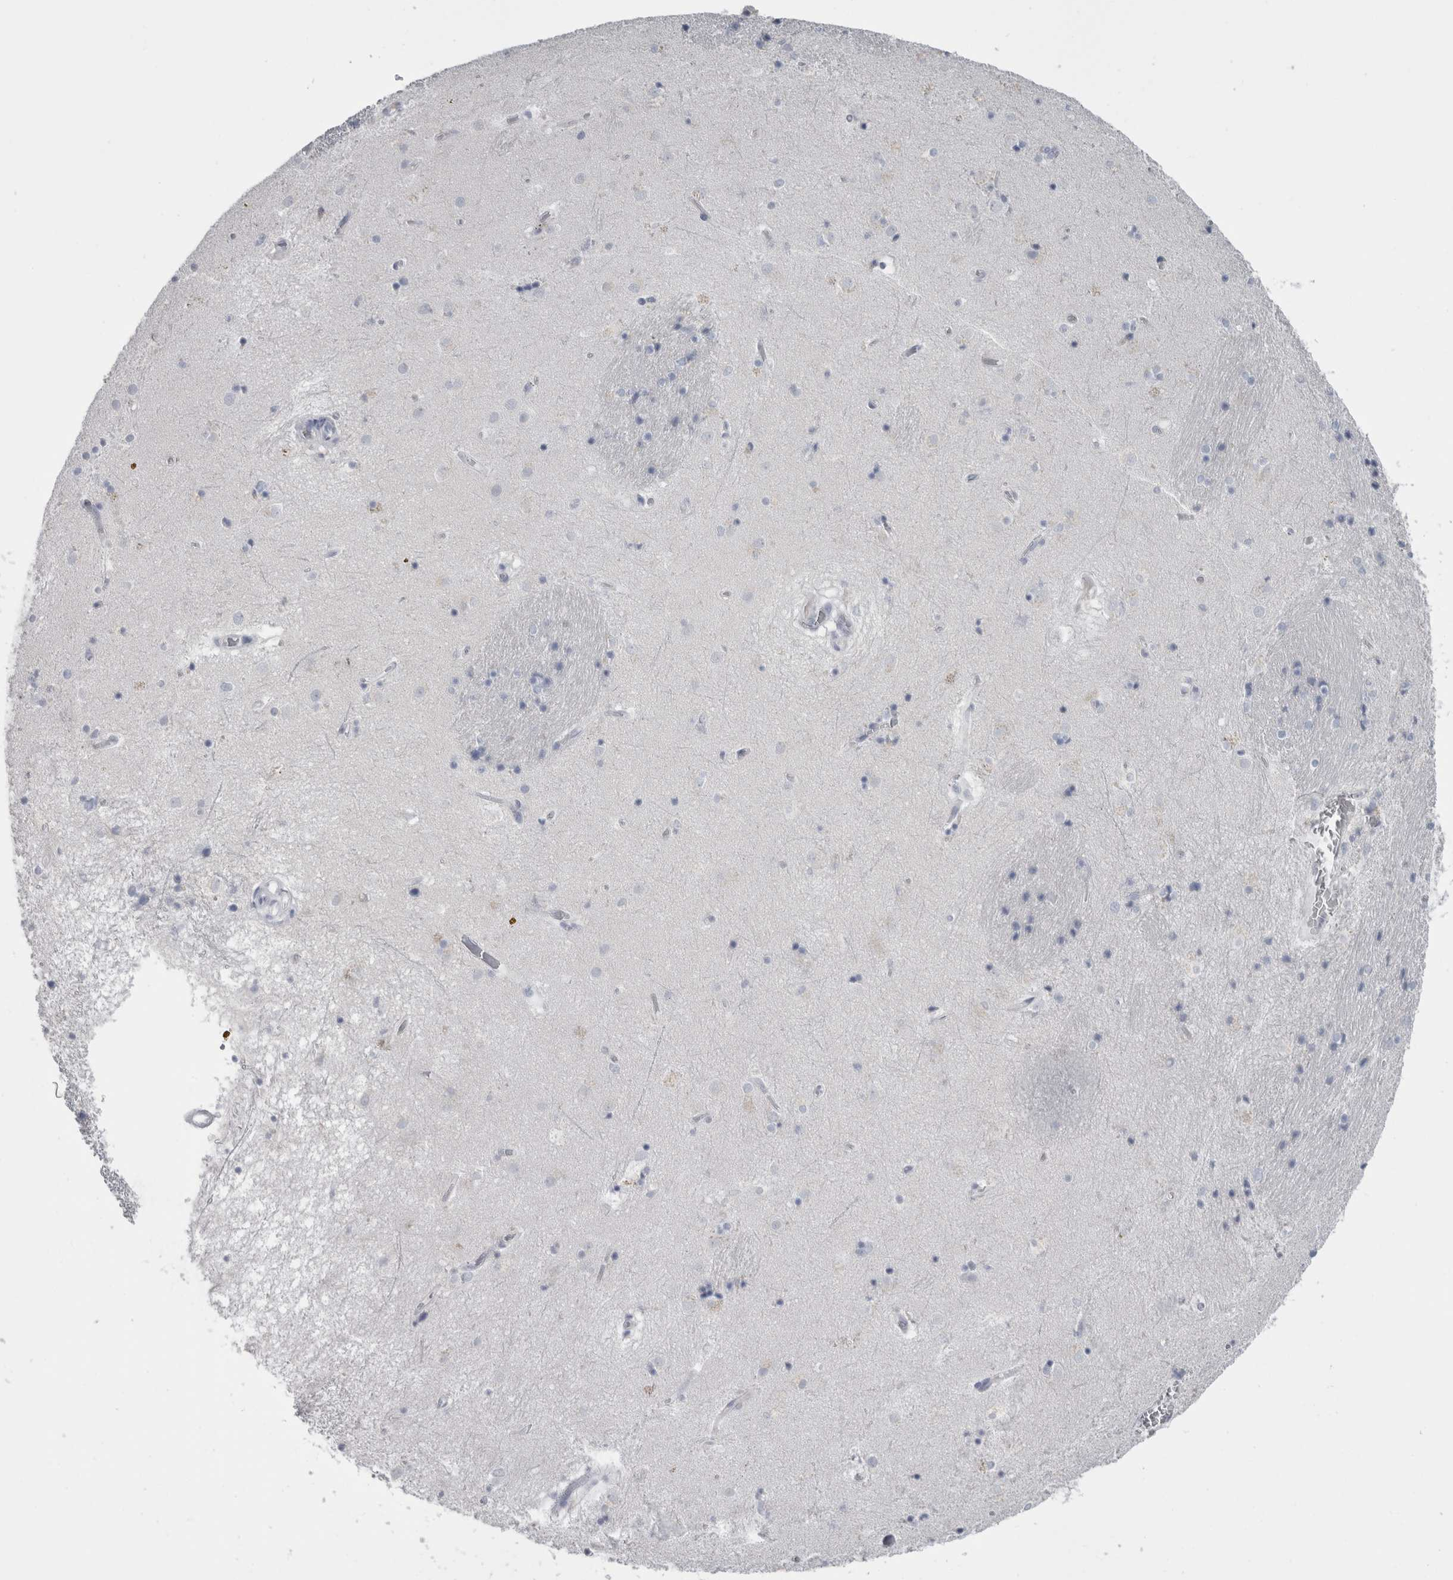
{"staining": {"intensity": "negative", "quantity": "none", "location": "none"}, "tissue": "caudate", "cell_type": "Glial cells", "image_type": "normal", "snomed": [{"axis": "morphology", "description": "Normal tissue, NOS"}, {"axis": "topography", "description": "Lateral ventricle wall"}], "caption": "Glial cells show no significant staining in normal caudate. Brightfield microscopy of IHC stained with DAB (3,3'-diaminobenzidine) (brown) and hematoxylin (blue), captured at high magnification.", "gene": "MSMB", "patient": {"sex": "male", "age": 70}}